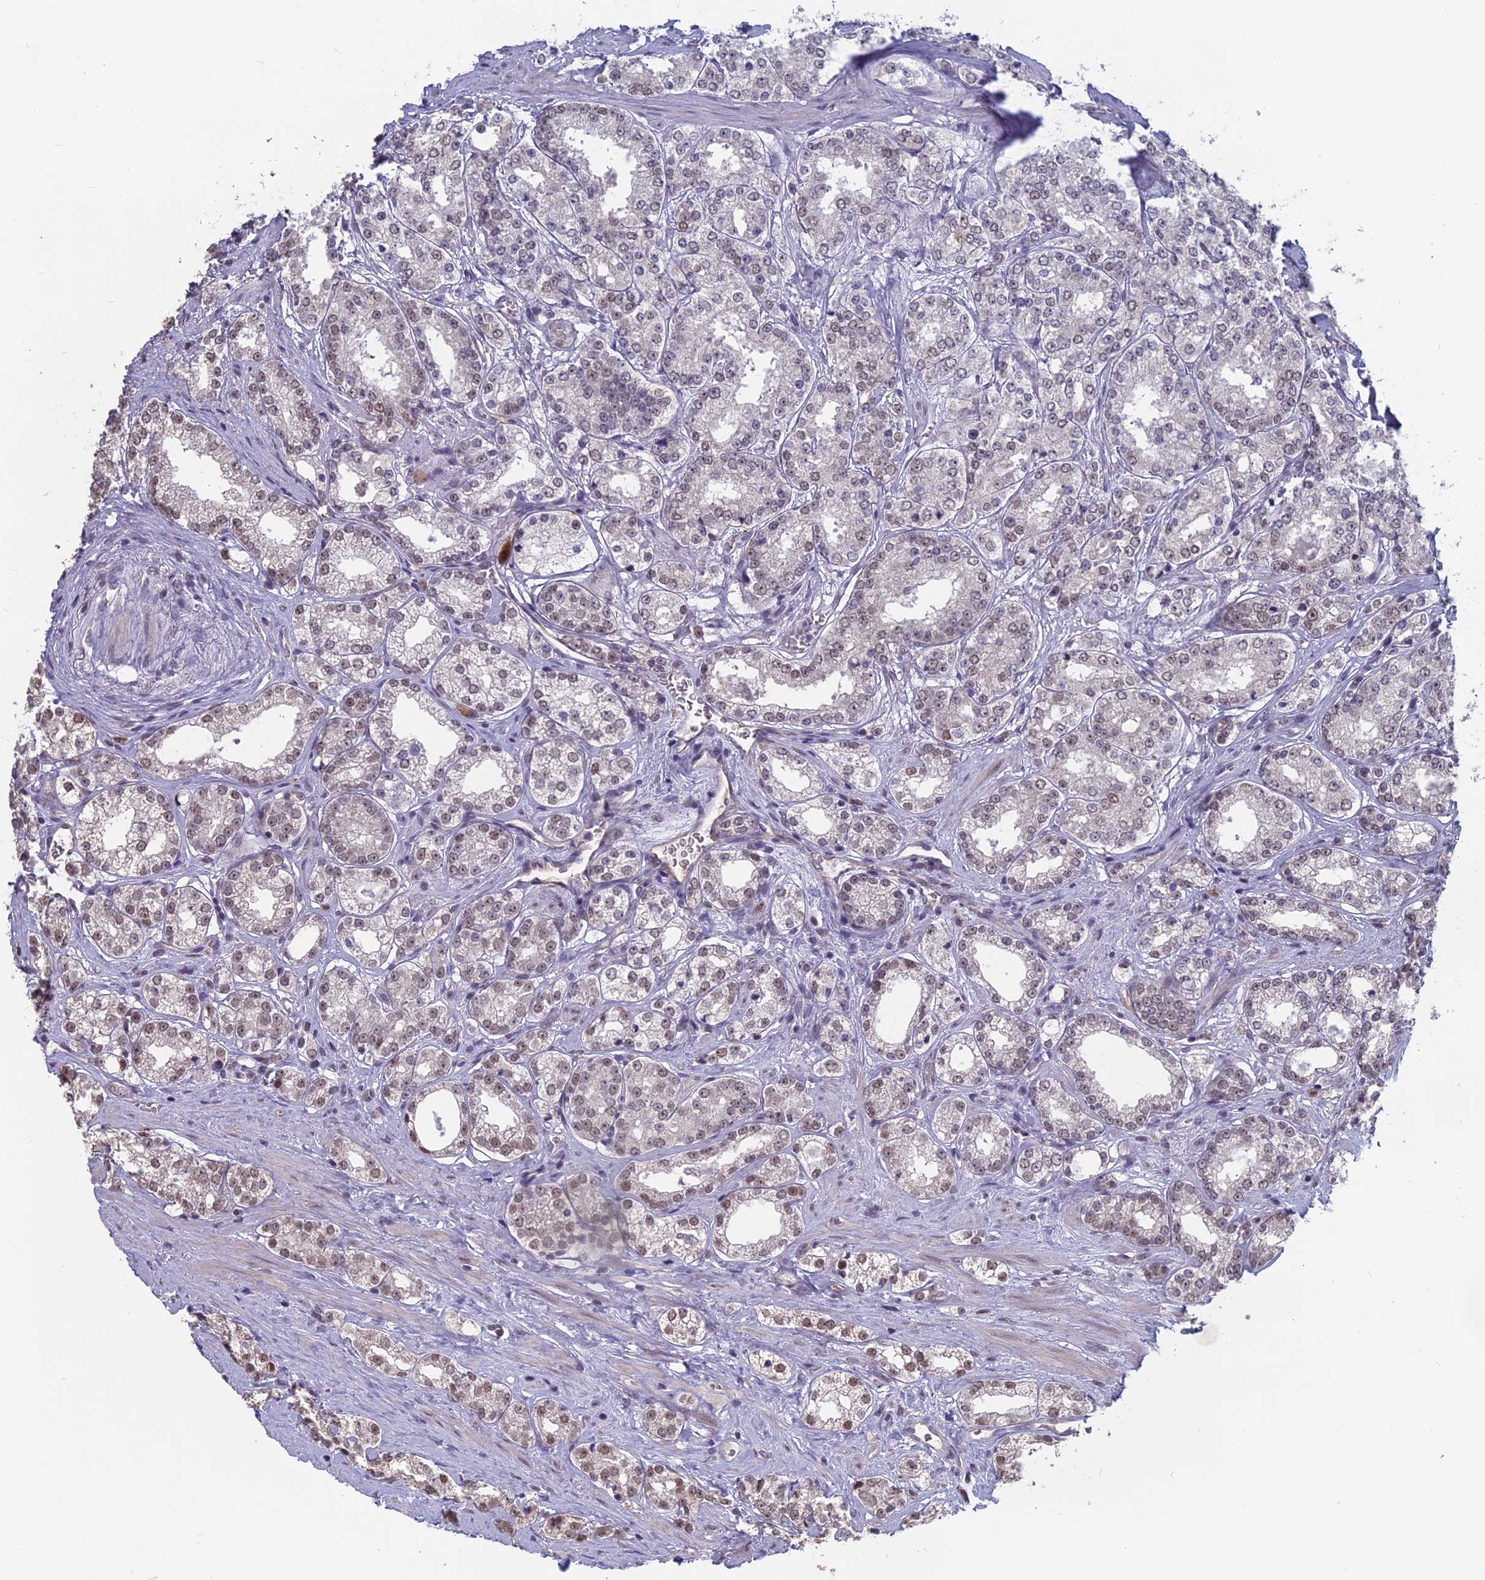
{"staining": {"intensity": "weak", "quantity": "25%-75%", "location": "nuclear"}, "tissue": "prostate cancer", "cell_type": "Tumor cells", "image_type": "cancer", "snomed": [{"axis": "morphology", "description": "Normal tissue, NOS"}, {"axis": "morphology", "description": "Adenocarcinoma, High grade"}, {"axis": "topography", "description": "Prostate"}], "caption": "An immunohistochemistry (IHC) histopathology image of neoplastic tissue is shown. Protein staining in brown shows weak nuclear positivity in prostate cancer within tumor cells. The staining was performed using DAB to visualize the protein expression in brown, while the nuclei were stained in blue with hematoxylin (Magnification: 20x).", "gene": "MT-CO3", "patient": {"sex": "male", "age": 83}}